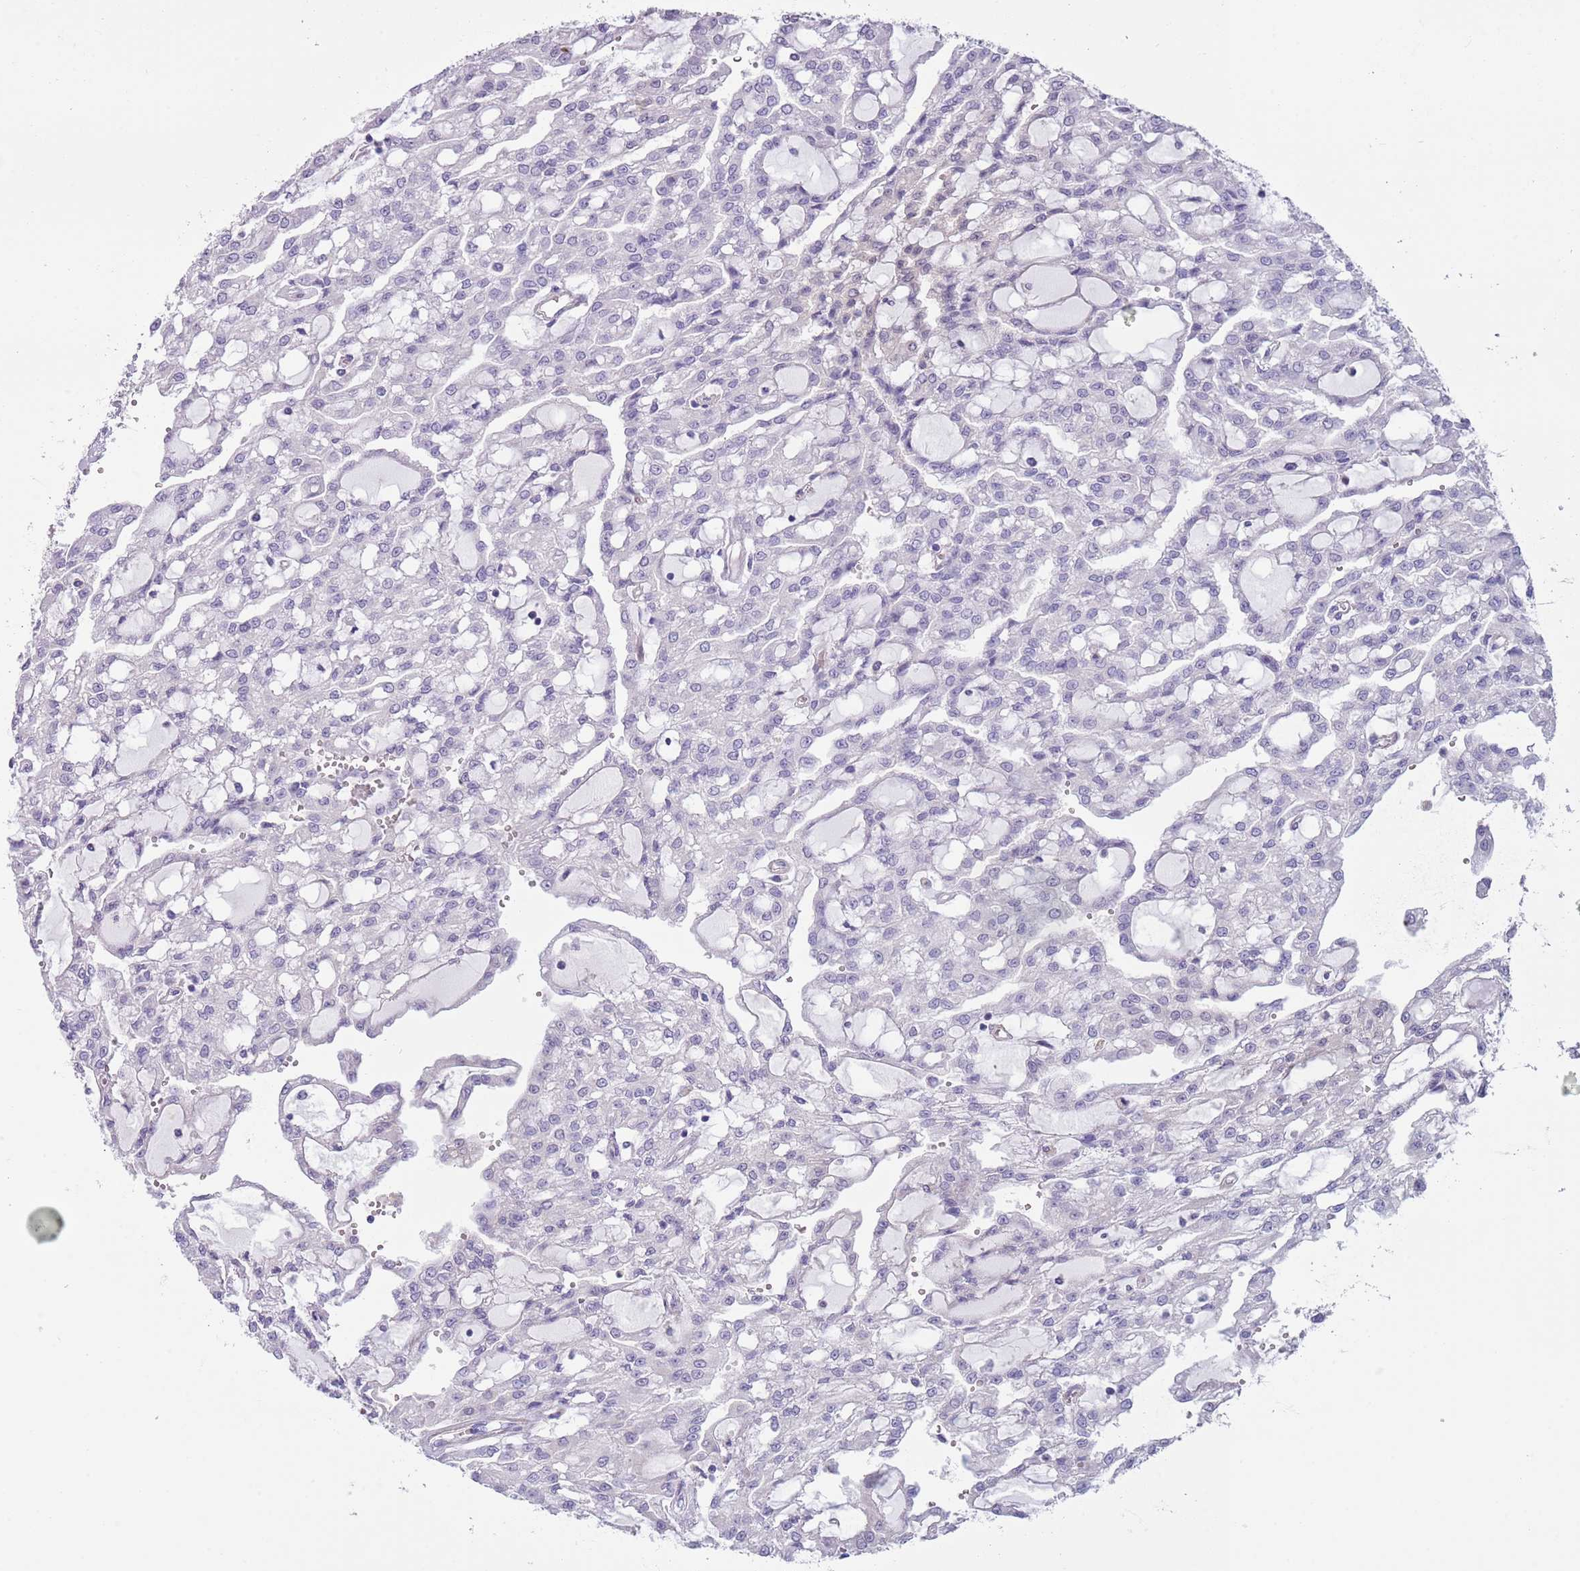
{"staining": {"intensity": "negative", "quantity": "none", "location": "none"}, "tissue": "renal cancer", "cell_type": "Tumor cells", "image_type": "cancer", "snomed": [{"axis": "morphology", "description": "Adenocarcinoma, NOS"}, {"axis": "topography", "description": "Kidney"}], "caption": "Immunohistochemistry (IHC) of human adenocarcinoma (renal) displays no positivity in tumor cells. The staining is performed using DAB brown chromogen with nuclei counter-stained in using hematoxylin.", "gene": "TSGA13", "patient": {"sex": "male", "age": 63}}